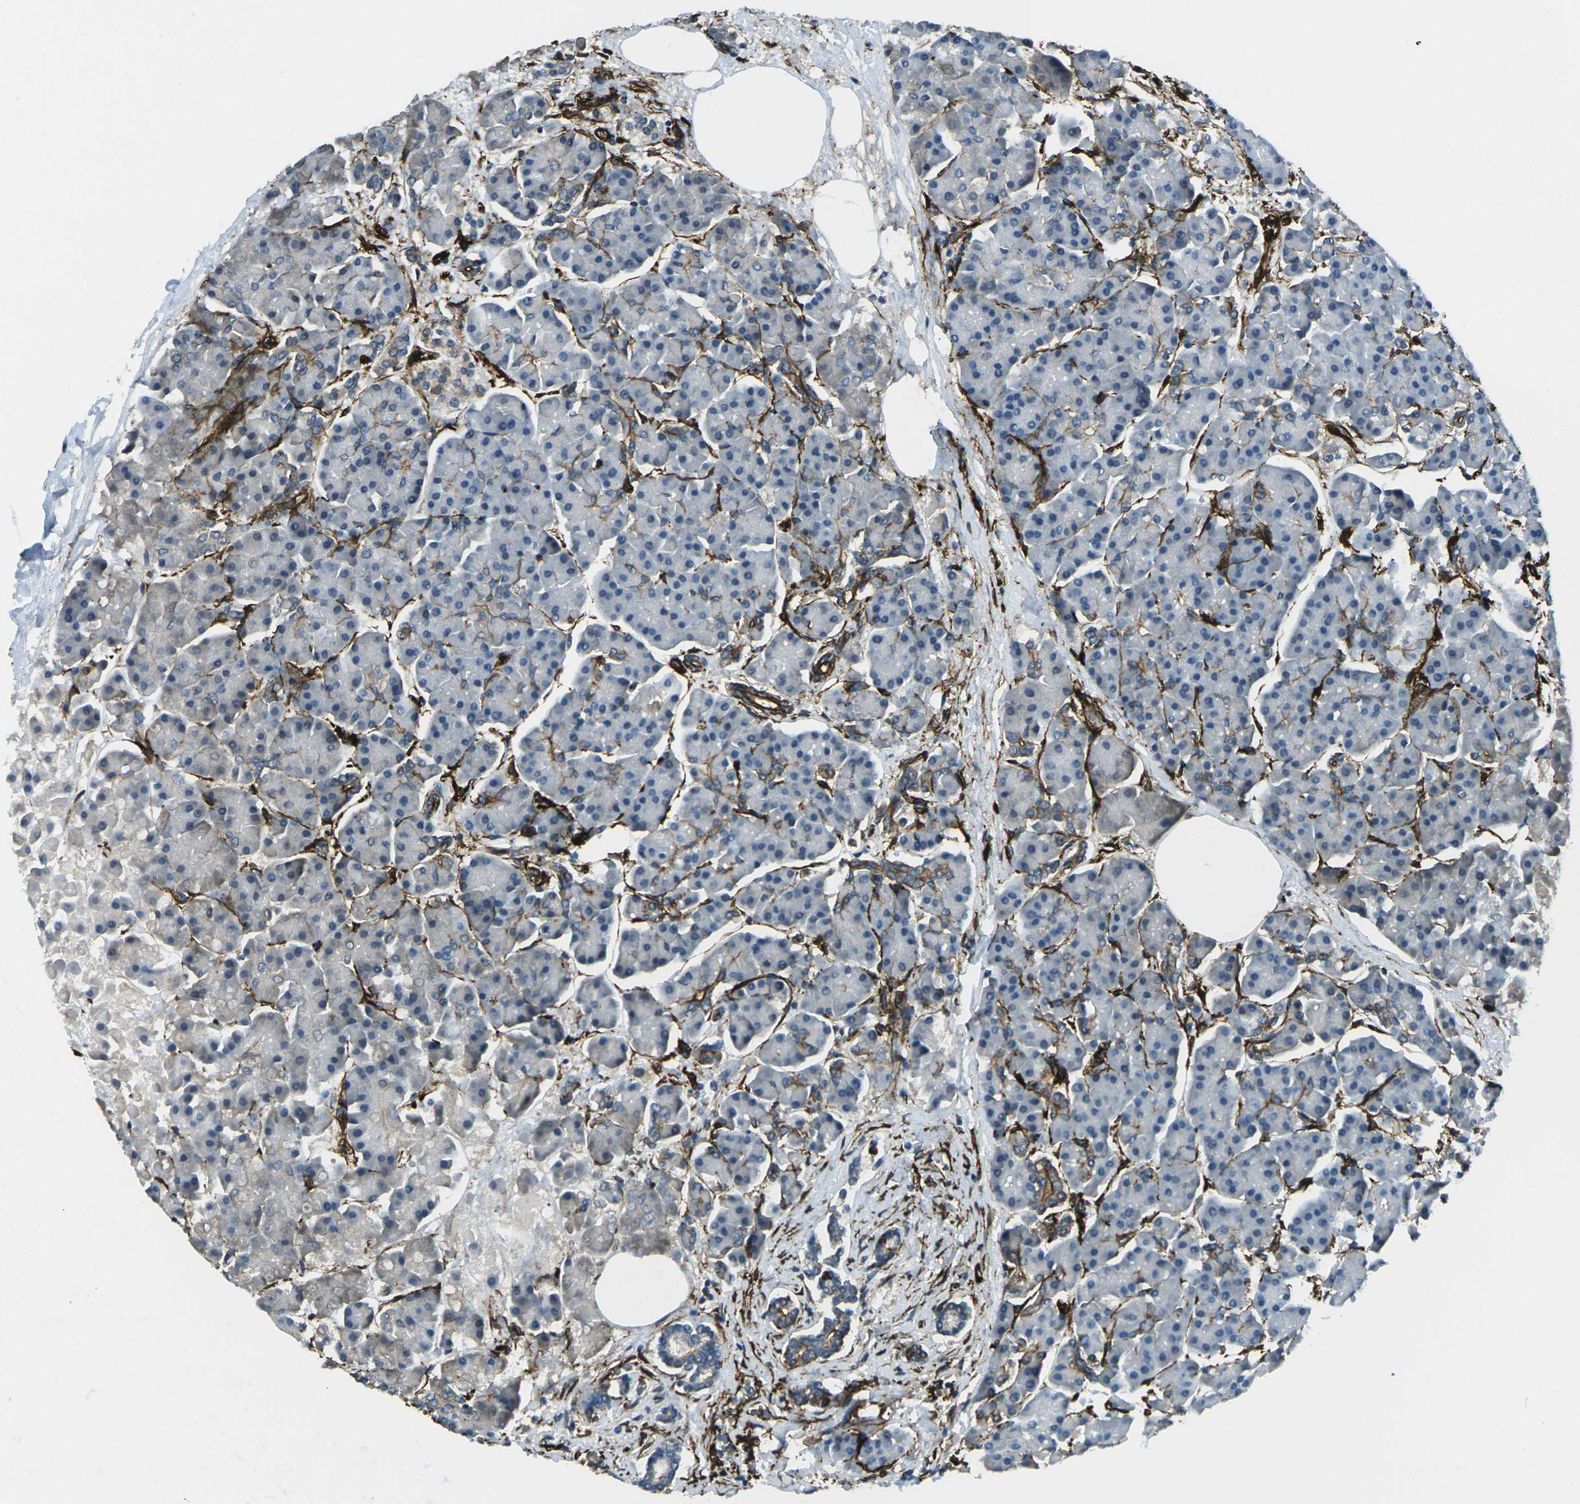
{"staining": {"intensity": "negative", "quantity": "none", "location": "none"}, "tissue": "pancreas", "cell_type": "Exocrine glandular cells", "image_type": "normal", "snomed": [{"axis": "morphology", "description": "Normal tissue, NOS"}, {"axis": "topography", "description": "Pancreas"}], "caption": "High power microscopy micrograph of an IHC photomicrograph of unremarkable pancreas, revealing no significant staining in exocrine glandular cells.", "gene": "GRAMD1C", "patient": {"sex": "female", "age": 70}}